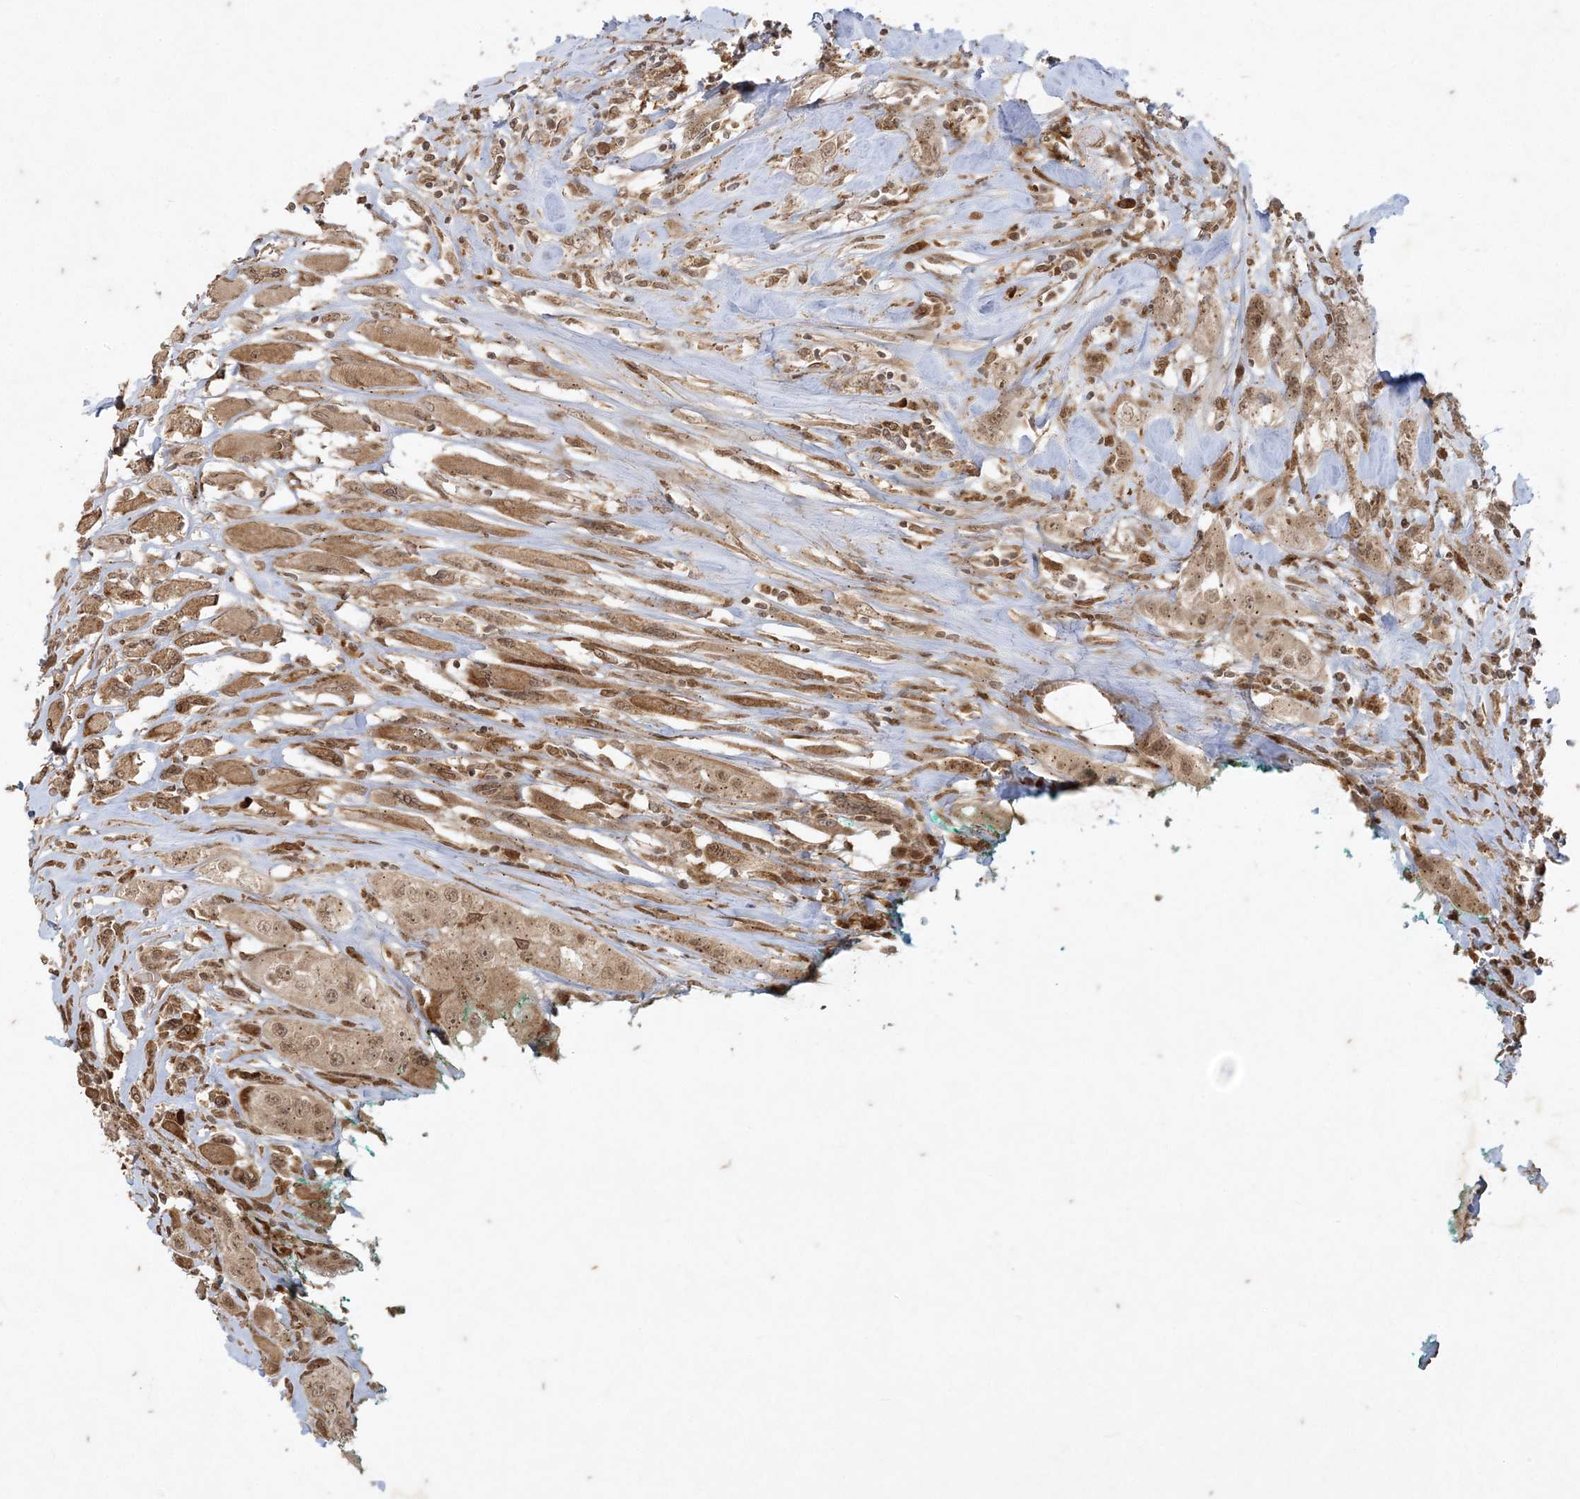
{"staining": {"intensity": "weak", "quantity": ">75%", "location": "nuclear"}, "tissue": "head and neck cancer", "cell_type": "Tumor cells", "image_type": "cancer", "snomed": [{"axis": "morphology", "description": "Normal tissue, NOS"}, {"axis": "morphology", "description": "Squamous cell carcinoma, NOS"}, {"axis": "topography", "description": "Skeletal muscle"}, {"axis": "topography", "description": "Head-Neck"}], "caption": "An immunohistochemistry (IHC) photomicrograph of neoplastic tissue is shown. Protein staining in brown highlights weak nuclear positivity in head and neck squamous cell carcinoma within tumor cells.", "gene": "RRAS", "patient": {"sex": "male", "age": 51}}